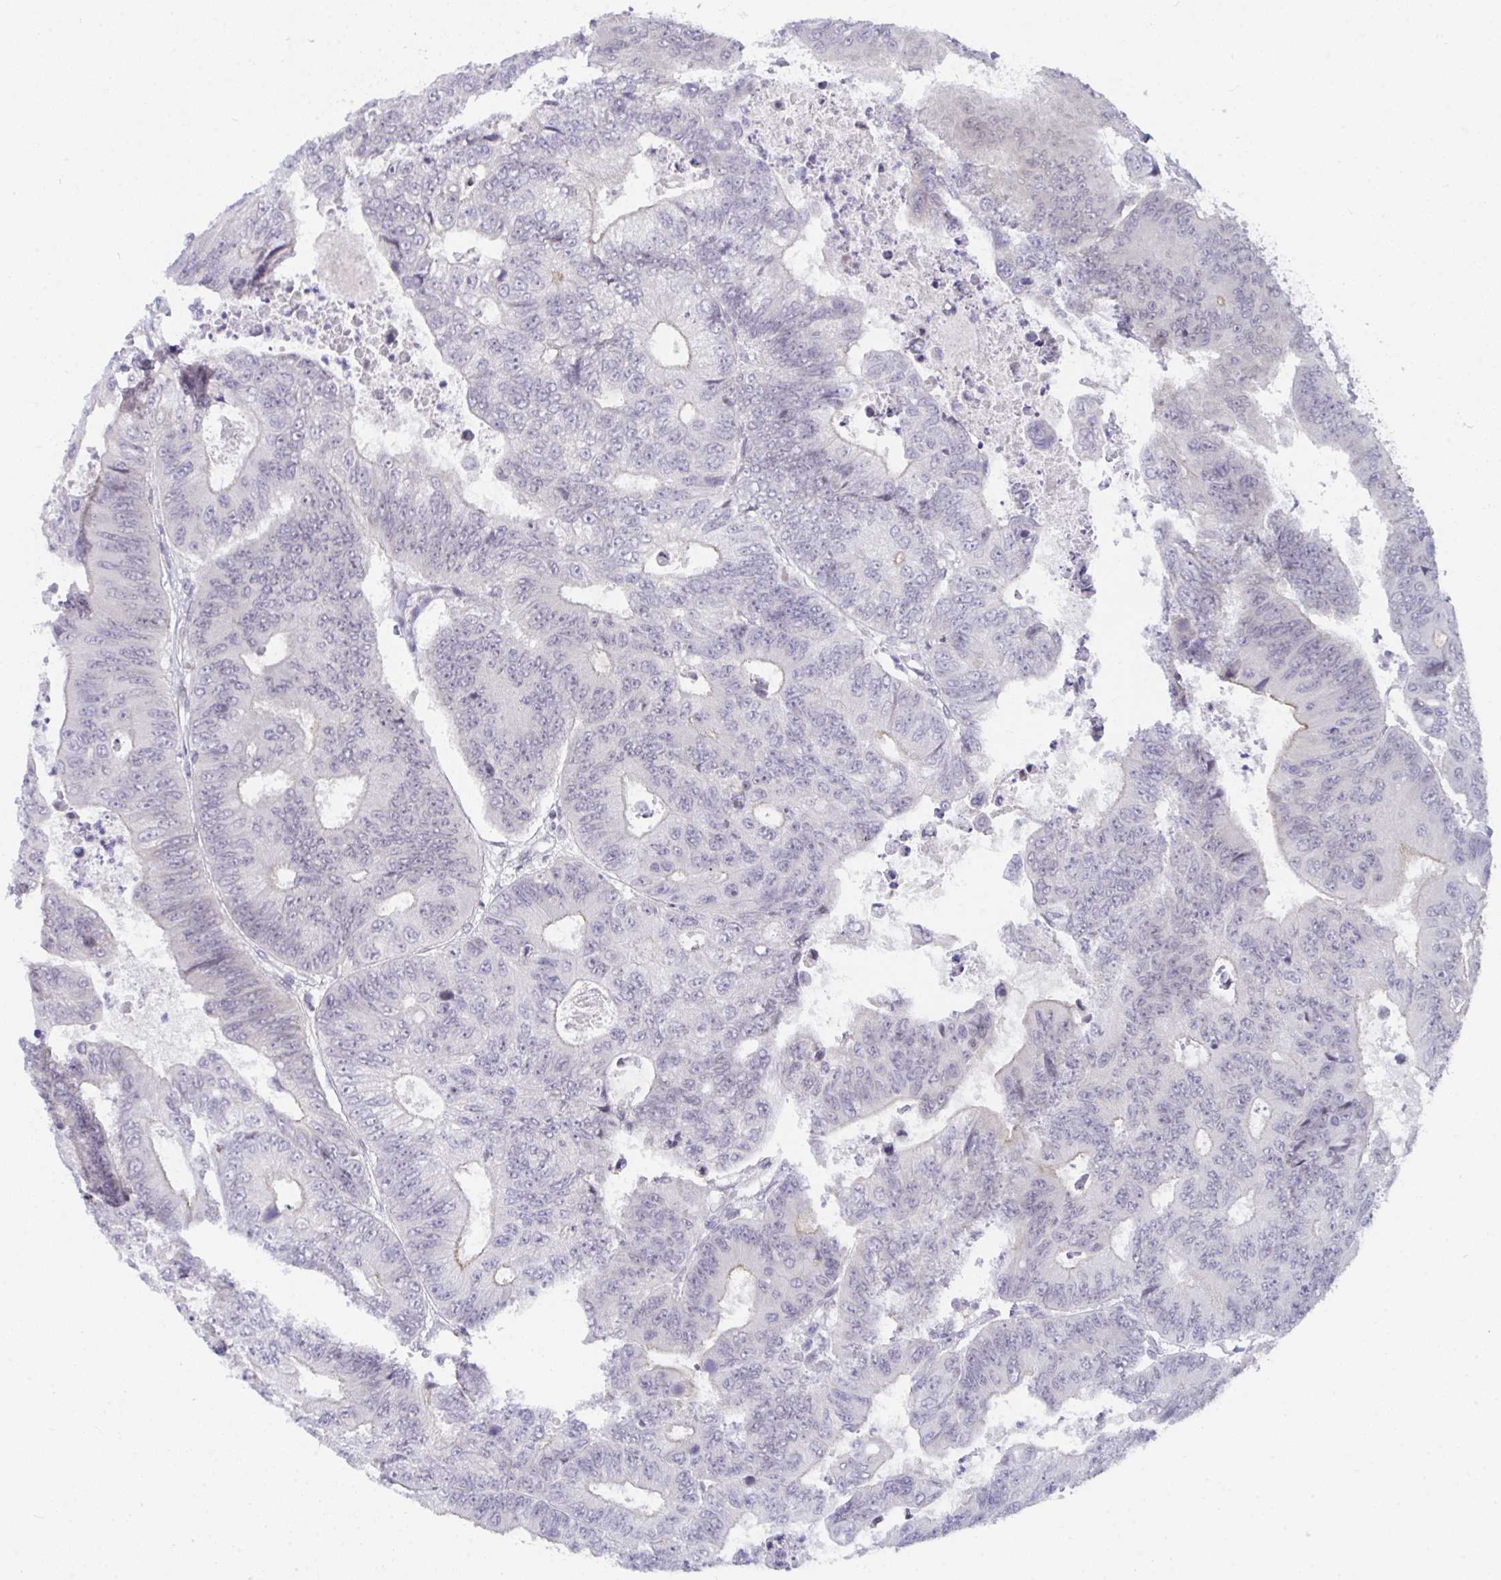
{"staining": {"intensity": "weak", "quantity": "<25%", "location": "nuclear"}, "tissue": "colorectal cancer", "cell_type": "Tumor cells", "image_type": "cancer", "snomed": [{"axis": "morphology", "description": "Adenocarcinoma, NOS"}, {"axis": "topography", "description": "Colon"}], "caption": "High power microscopy image of an immunohistochemistry histopathology image of colorectal cancer, revealing no significant expression in tumor cells.", "gene": "BMAL2", "patient": {"sex": "female", "age": 48}}